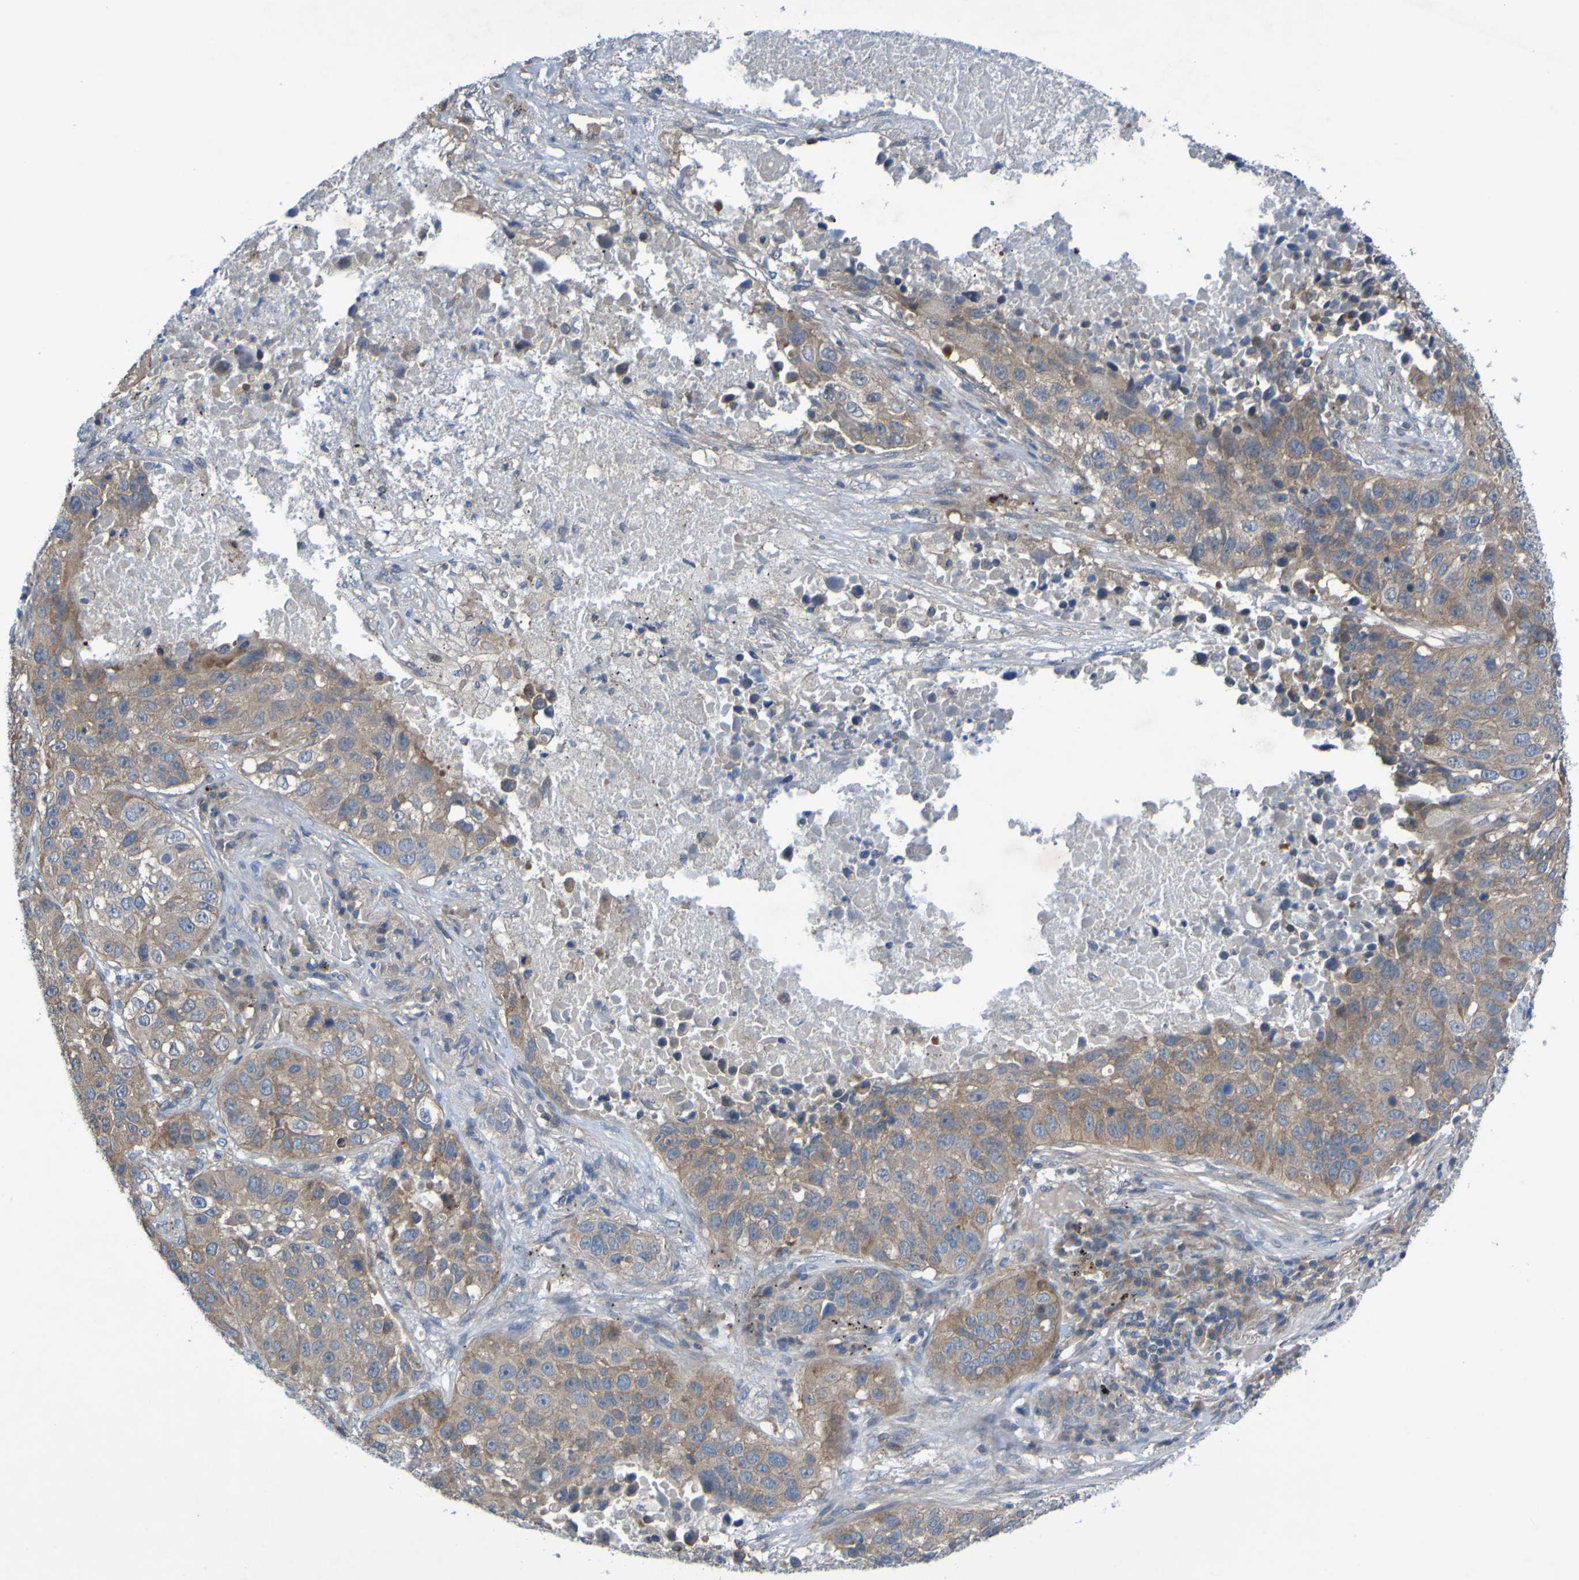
{"staining": {"intensity": "moderate", "quantity": ">75%", "location": "cytoplasmic/membranous"}, "tissue": "lung cancer", "cell_type": "Tumor cells", "image_type": "cancer", "snomed": [{"axis": "morphology", "description": "Squamous cell carcinoma, NOS"}, {"axis": "topography", "description": "Lung"}], "caption": "Protein positivity by immunohistochemistry shows moderate cytoplasmic/membranous expression in about >75% of tumor cells in lung cancer (squamous cell carcinoma).", "gene": "SDK1", "patient": {"sex": "male", "age": 57}}